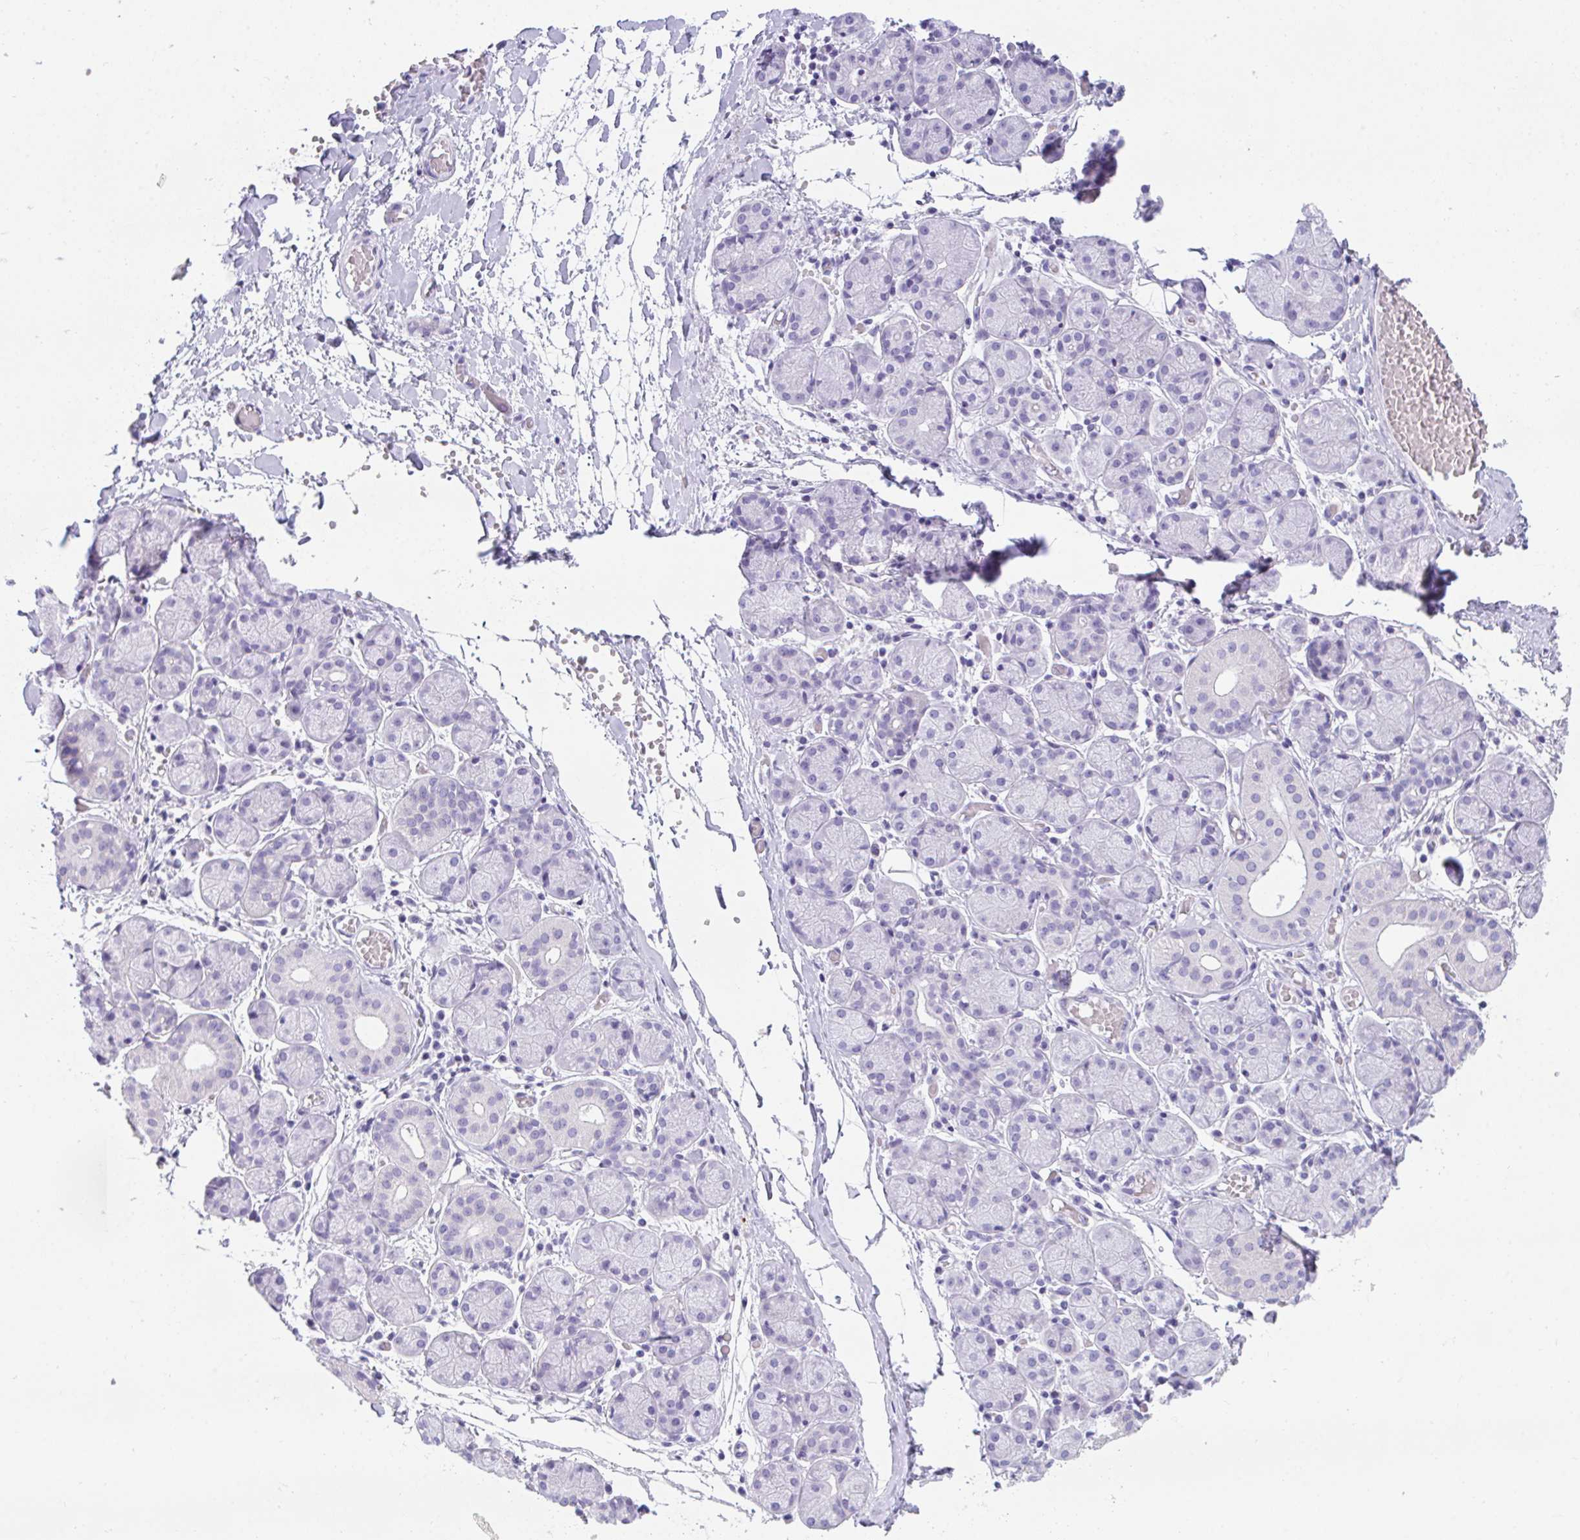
{"staining": {"intensity": "negative", "quantity": "none", "location": "none"}, "tissue": "salivary gland", "cell_type": "Glandular cells", "image_type": "normal", "snomed": [{"axis": "morphology", "description": "Normal tissue, NOS"}, {"axis": "topography", "description": "Salivary gland"}], "caption": "High power microscopy histopathology image of an immunohistochemistry micrograph of normal salivary gland, revealing no significant expression in glandular cells.", "gene": "TTC30A", "patient": {"sex": "female", "age": 24}}